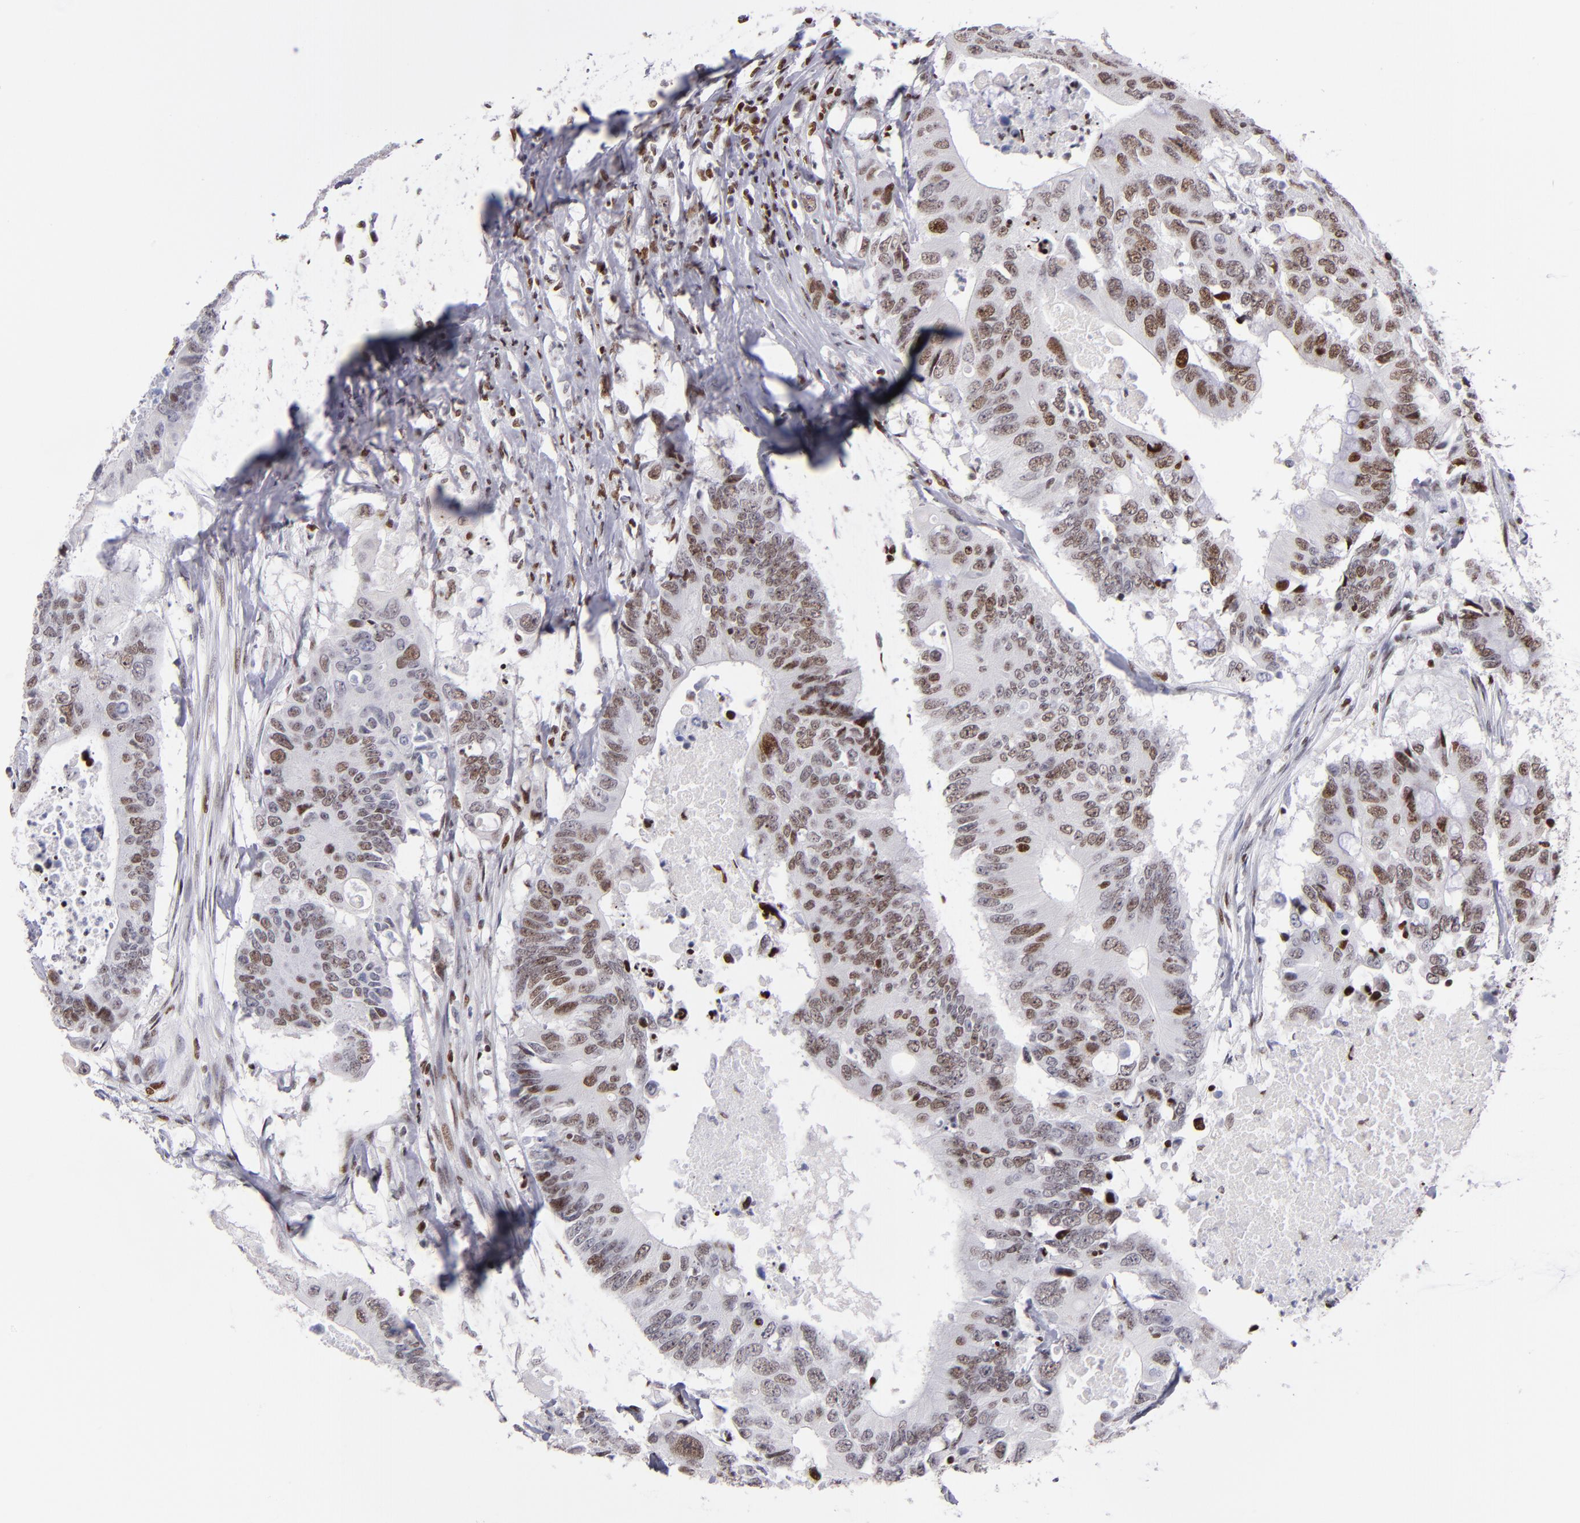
{"staining": {"intensity": "moderate", "quantity": ">75%", "location": "nuclear"}, "tissue": "colorectal cancer", "cell_type": "Tumor cells", "image_type": "cancer", "snomed": [{"axis": "morphology", "description": "Adenocarcinoma, NOS"}, {"axis": "topography", "description": "Colon"}], "caption": "High-power microscopy captured an immunohistochemistry (IHC) histopathology image of colorectal cancer, revealing moderate nuclear staining in about >75% of tumor cells.", "gene": "POLA1", "patient": {"sex": "male", "age": 71}}